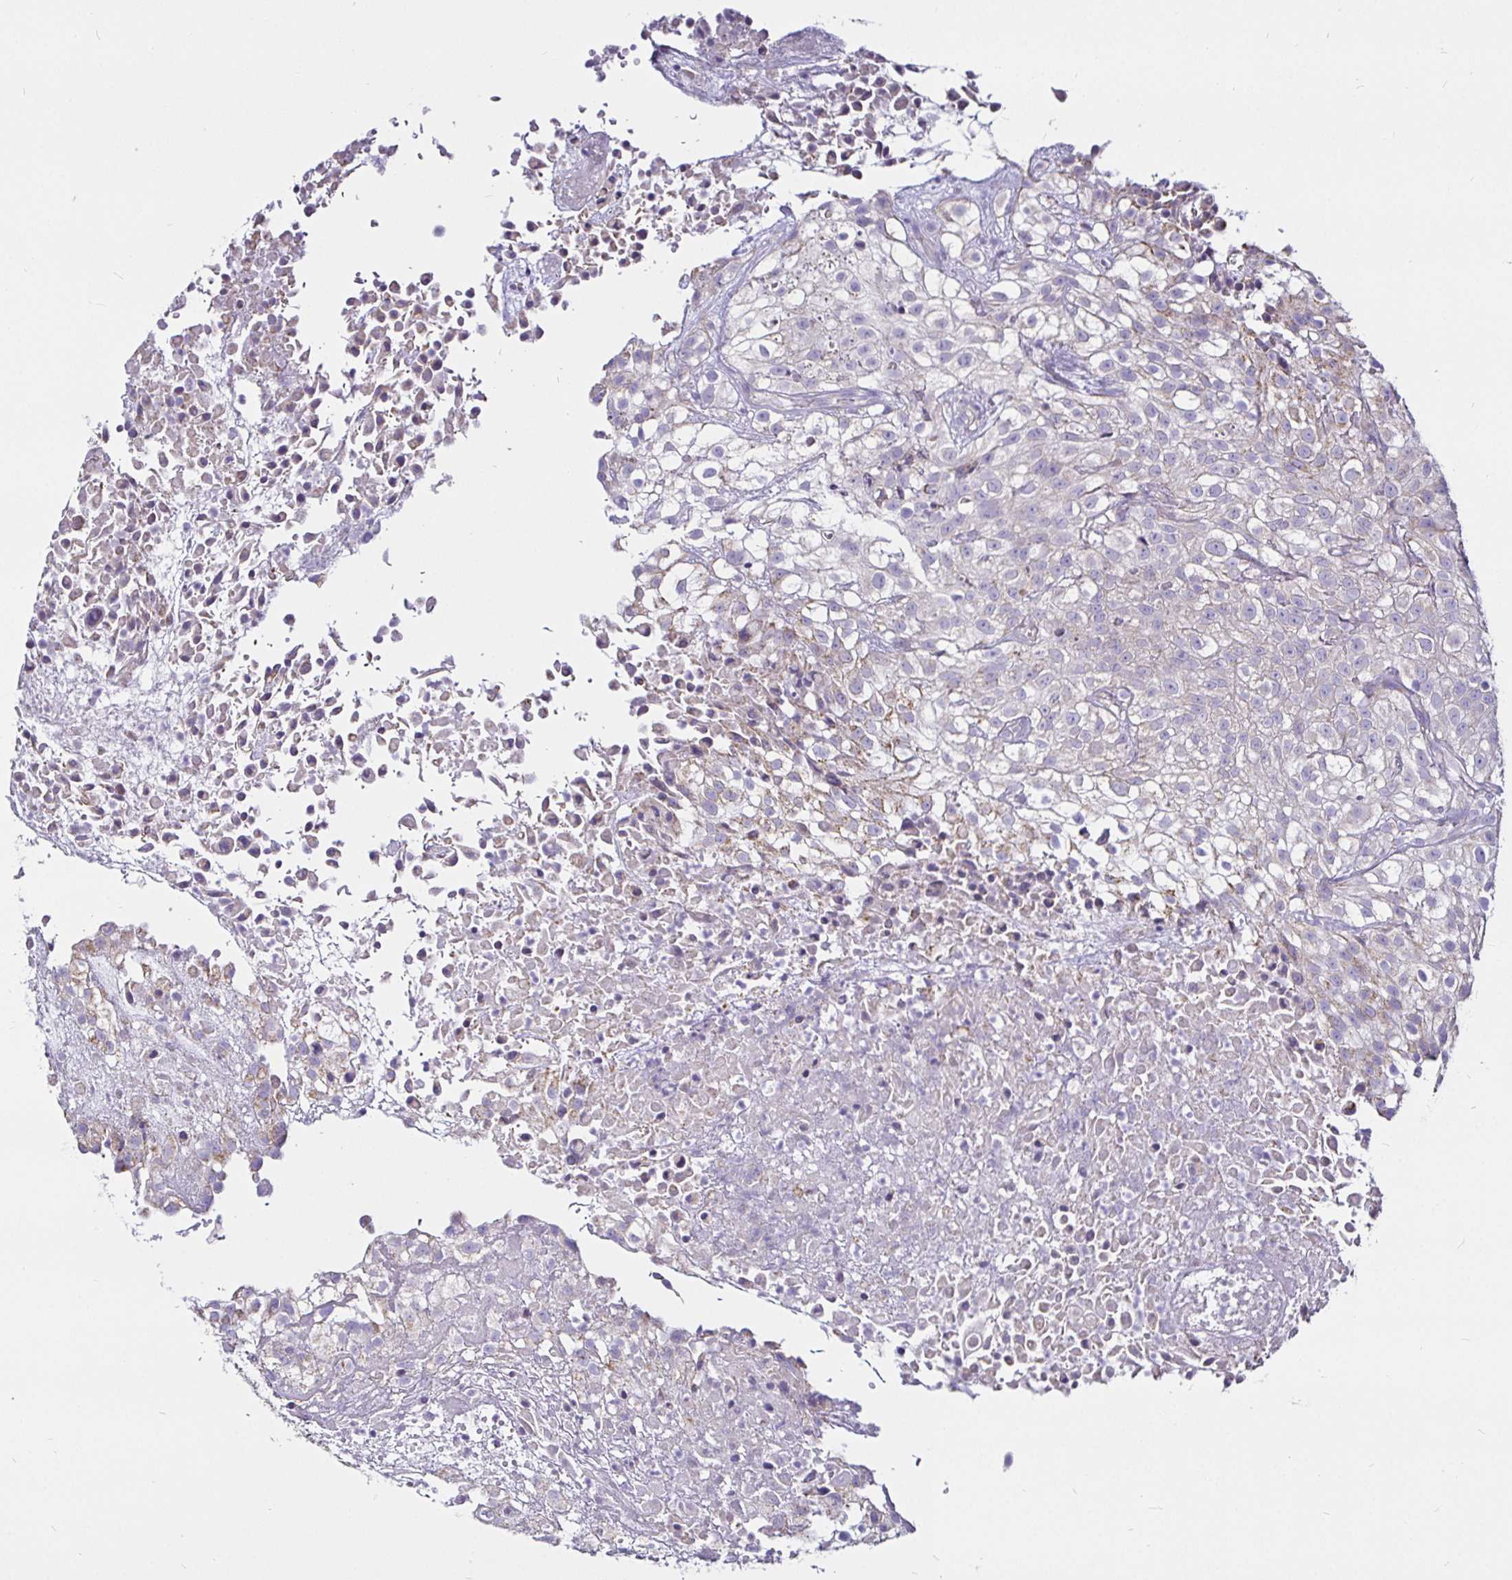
{"staining": {"intensity": "negative", "quantity": "none", "location": "none"}, "tissue": "urothelial cancer", "cell_type": "Tumor cells", "image_type": "cancer", "snomed": [{"axis": "morphology", "description": "Urothelial carcinoma, High grade"}, {"axis": "topography", "description": "Urinary bladder"}], "caption": "Immunohistochemistry (IHC) photomicrograph of neoplastic tissue: urothelial carcinoma (high-grade) stained with DAB (3,3'-diaminobenzidine) shows no significant protein positivity in tumor cells.", "gene": "PGAM2", "patient": {"sex": "male", "age": 56}}